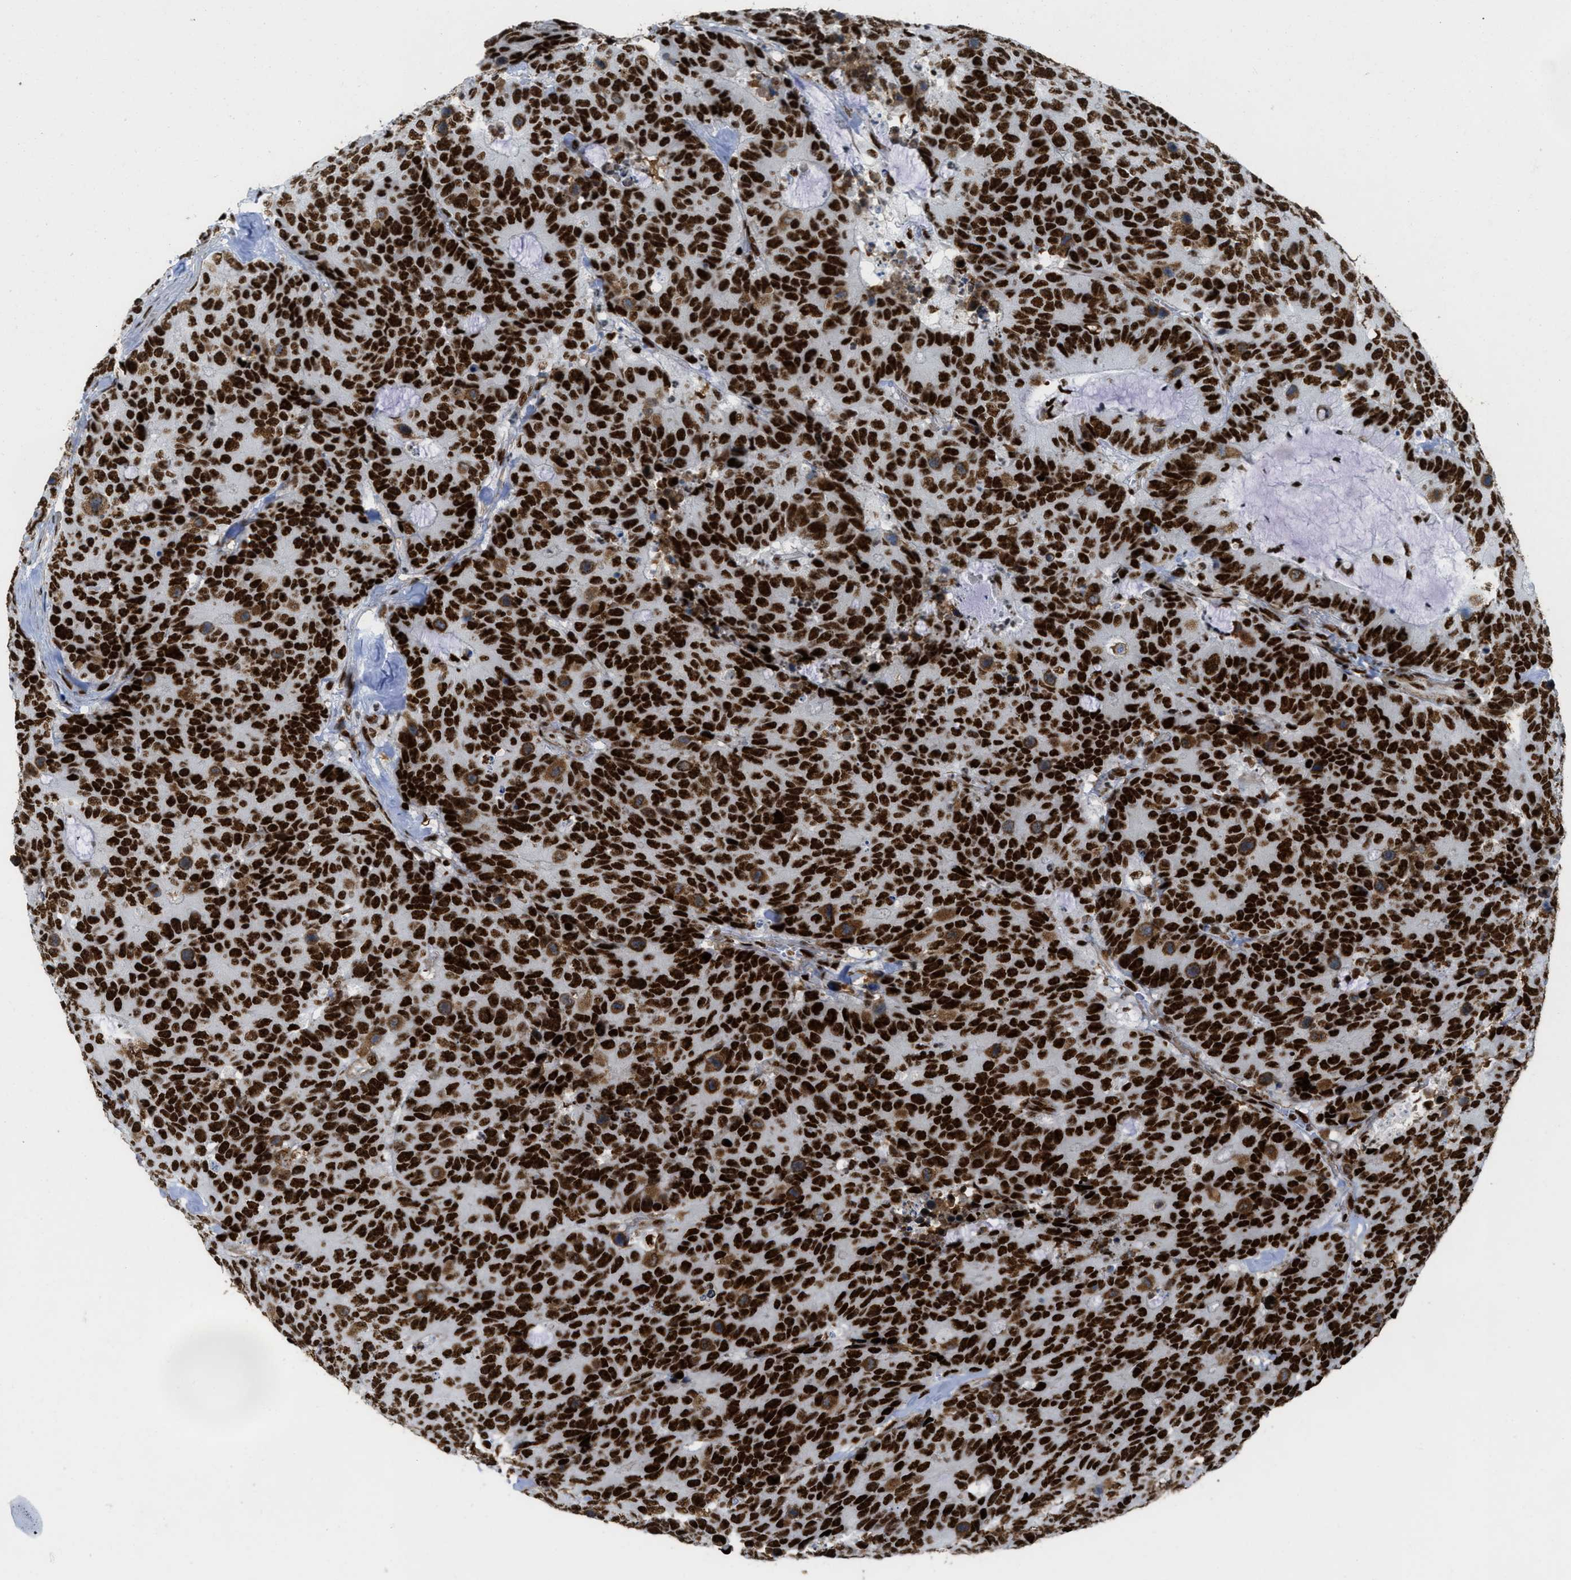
{"staining": {"intensity": "strong", "quantity": ">75%", "location": "nuclear"}, "tissue": "colorectal cancer", "cell_type": "Tumor cells", "image_type": "cancer", "snomed": [{"axis": "morphology", "description": "Adenocarcinoma, NOS"}, {"axis": "topography", "description": "Colon"}], "caption": "Immunohistochemistry (IHC) histopathology image of adenocarcinoma (colorectal) stained for a protein (brown), which demonstrates high levels of strong nuclear staining in approximately >75% of tumor cells.", "gene": "ZNF207", "patient": {"sex": "female", "age": 86}}